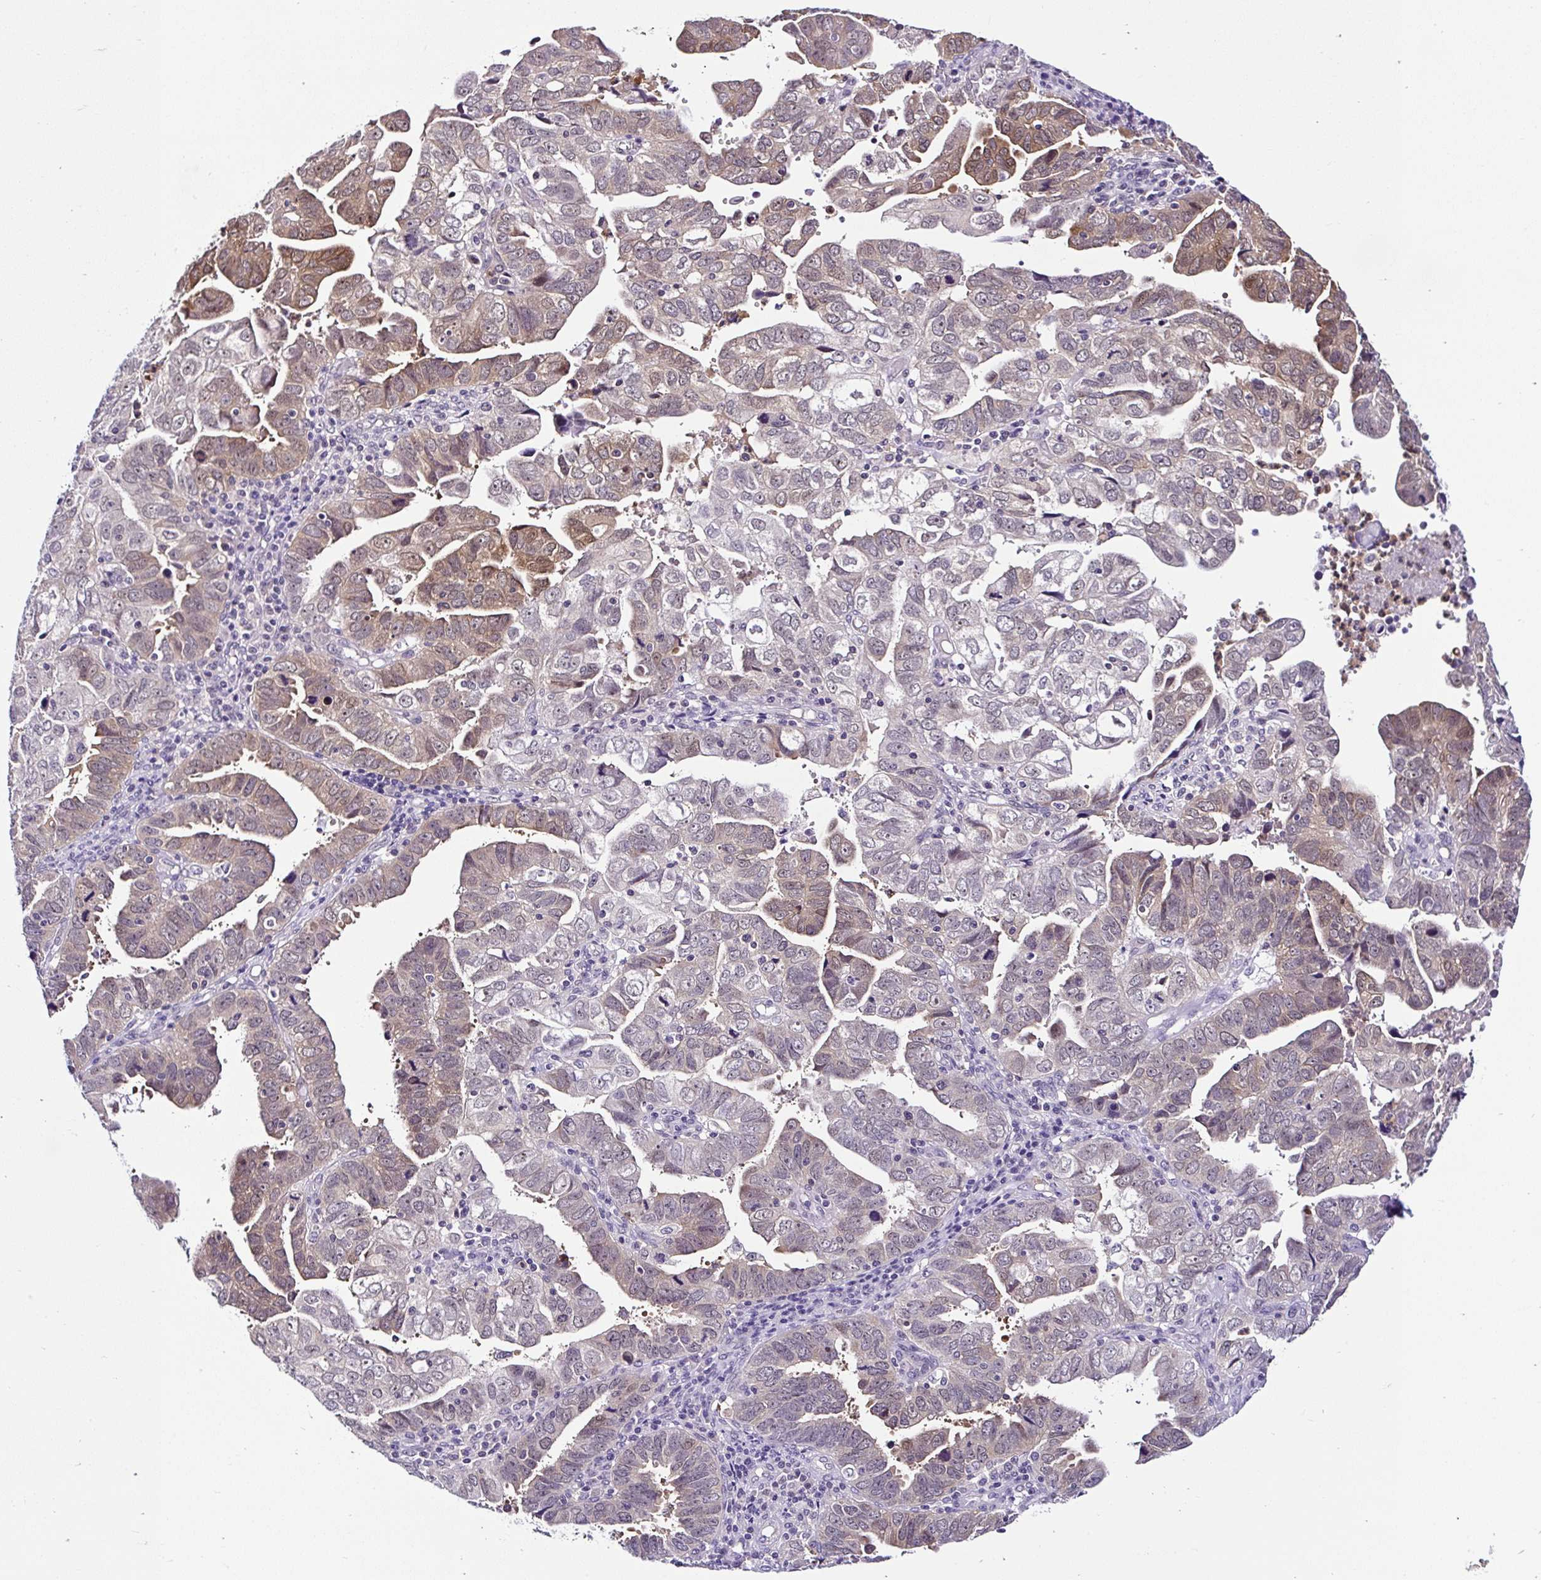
{"staining": {"intensity": "weak", "quantity": "25%-75%", "location": "cytoplasmic/membranous,nuclear"}, "tissue": "endometrial cancer", "cell_type": "Tumor cells", "image_type": "cancer", "snomed": [{"axis": "morphology", "description": "Adenocarcinoma, NOS"}, {"axis": "topography", "description": "Uterus"}], "caption": "Endometrial cancer (adenocarcinoma) tissue demonstrates weak cytoplasmic/membranous and nuclear expression in approximately 25%-75% of tumor cells, visualized by immunohistochemistry.", "gene": "PIN4", "patient": {"sex": "female", "age": 62}}